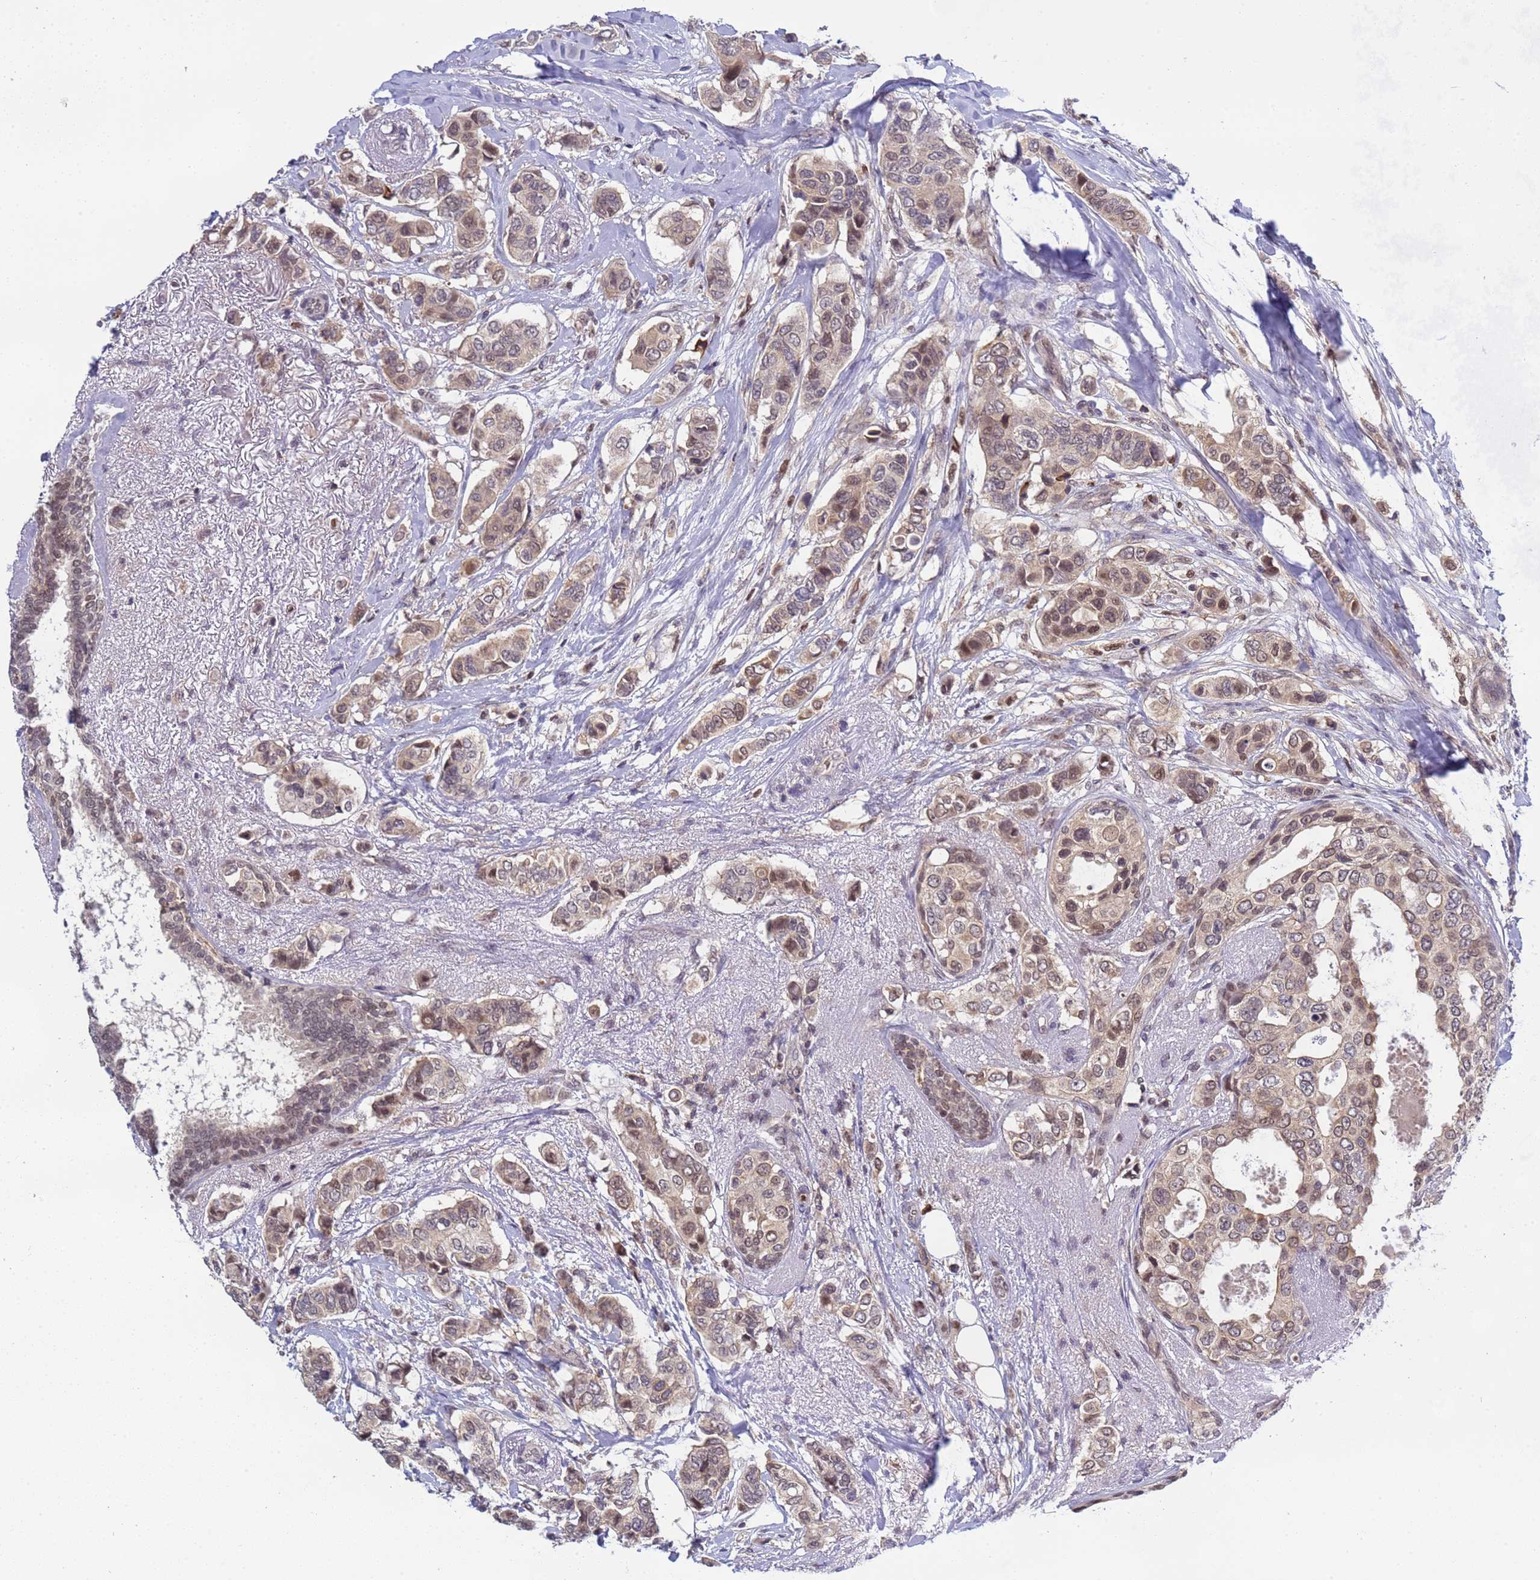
{"staining": {"intensity": "moderate", "quantity": "<25%", "location": "nuclear"}, "tissue": "breast cancer", "cell_type": "Tumor cells", "image_type": "cancer", "snomed": [{"axis": "morphology", "description": "Lobular carcinoma"}, {"axis": "topography", "description": "Breast"}], "caption": "High-magnification brightfield microscopy of breast lobular carcinoma stained with DAB (3,3'-diaminobenzidine) (brown) and counterstained with hematoxylin (blue). tumor cells exhibit moderate nuclear expression is appreciated in approximately<25% of cells.", "gene": "CD53", "patient": {"sex": "female", "age": 51}}